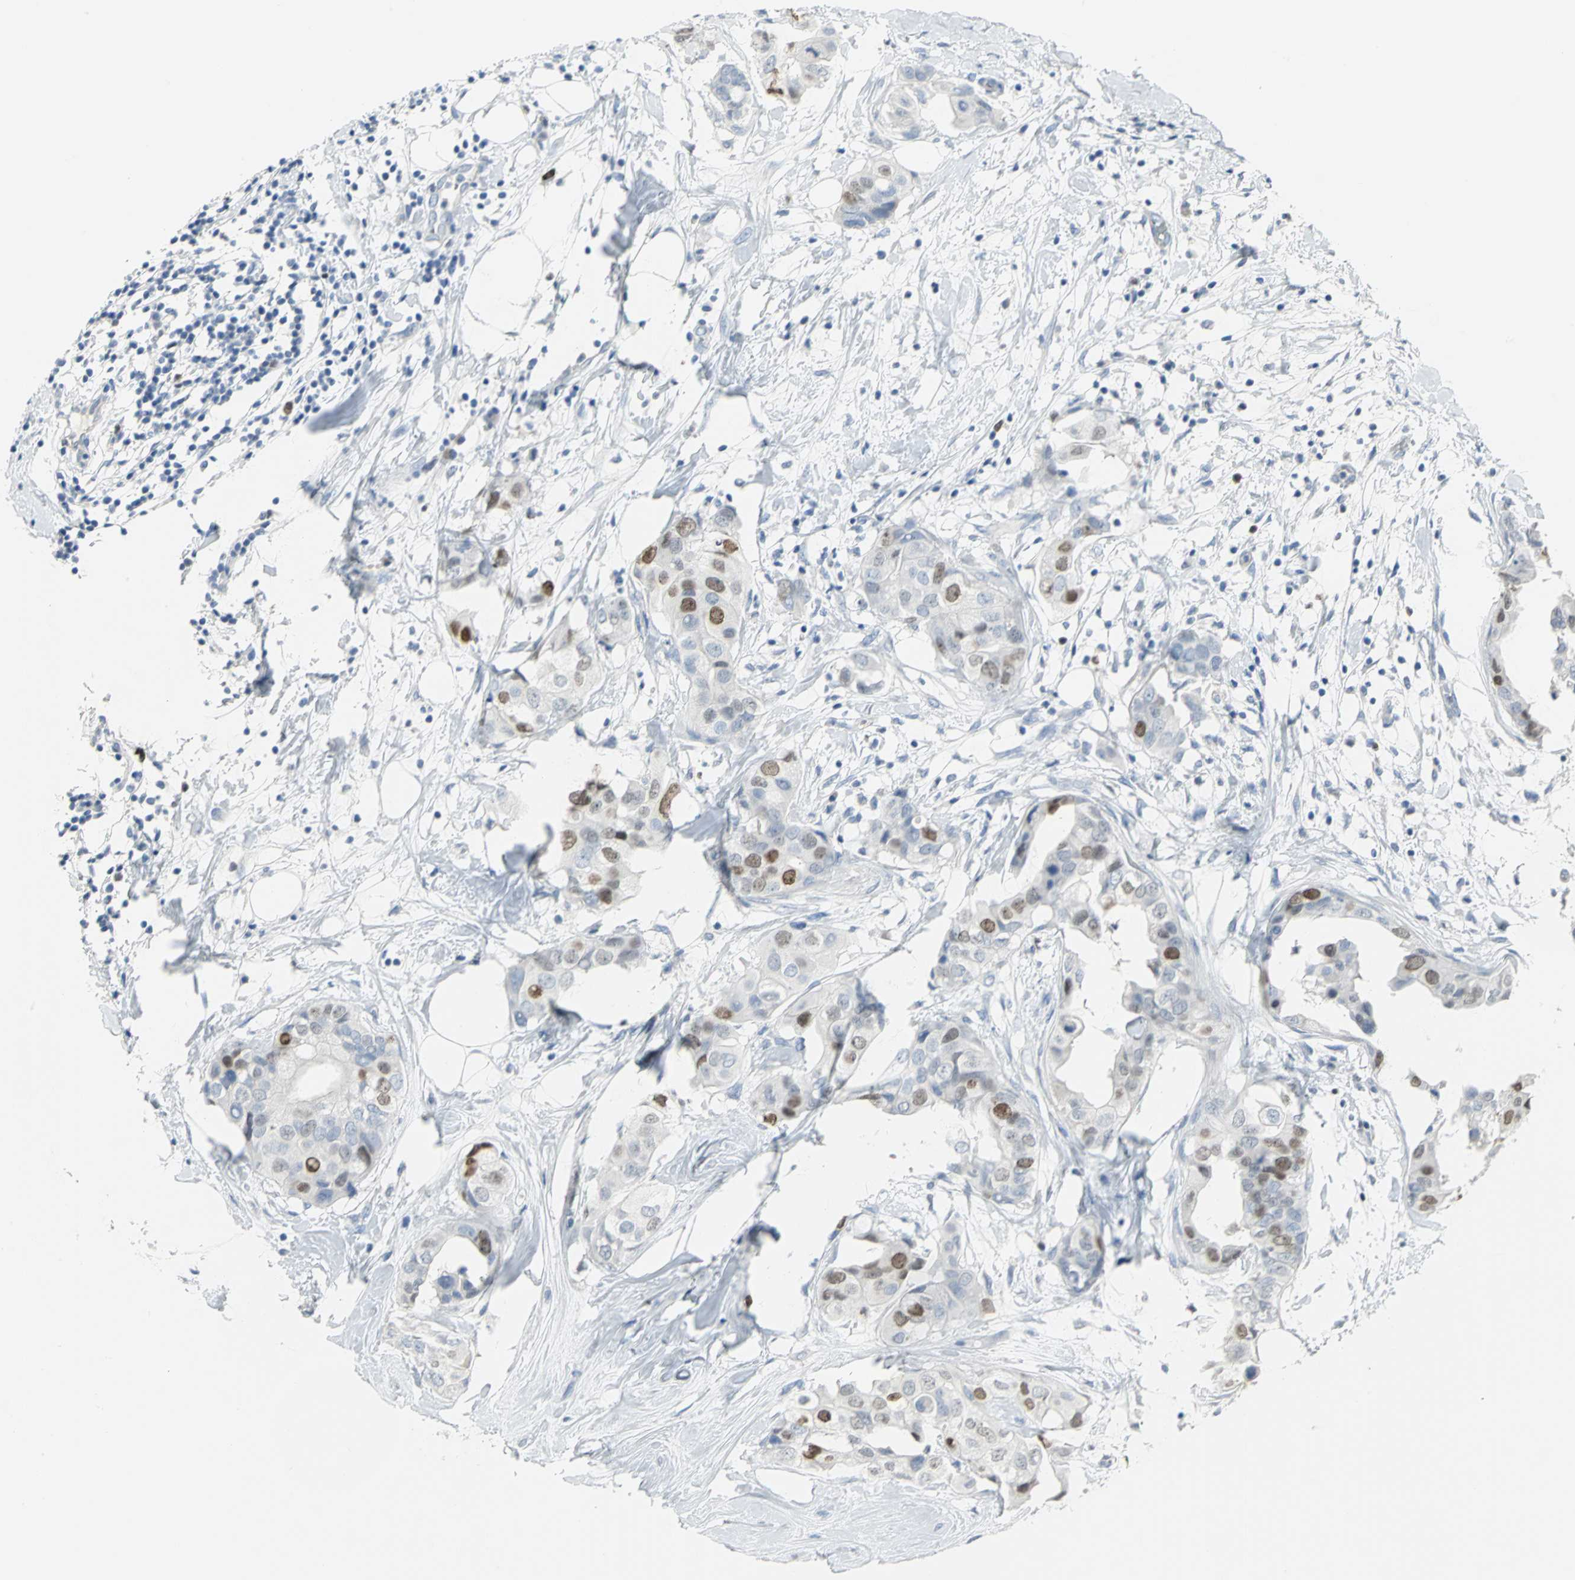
{"staining": {"intensity": "moderate", "quantity": "25%-75%", "location": "nuclear"}, "tissue": "breast cancer", "cell_type": "Tumor cells", "image_type": "cancer", "snomed": [{"axis": "morphology", "description": "Duct carcinoma"}, {"axis": "topography", "description": "Breast"}], "caption": "Immunohistochemistry (IHC) micrograph of neoplastic tissue: breast cancer (invasive ductal carcinoma) stained using immunohistochemistry shows medium levels of moderate protein expression localized specifically in the nuclear of tumor cells, appearing as a nuclear brown color.", "gene": "MCM3", "patient": {"sex": "female", "age": 40}}